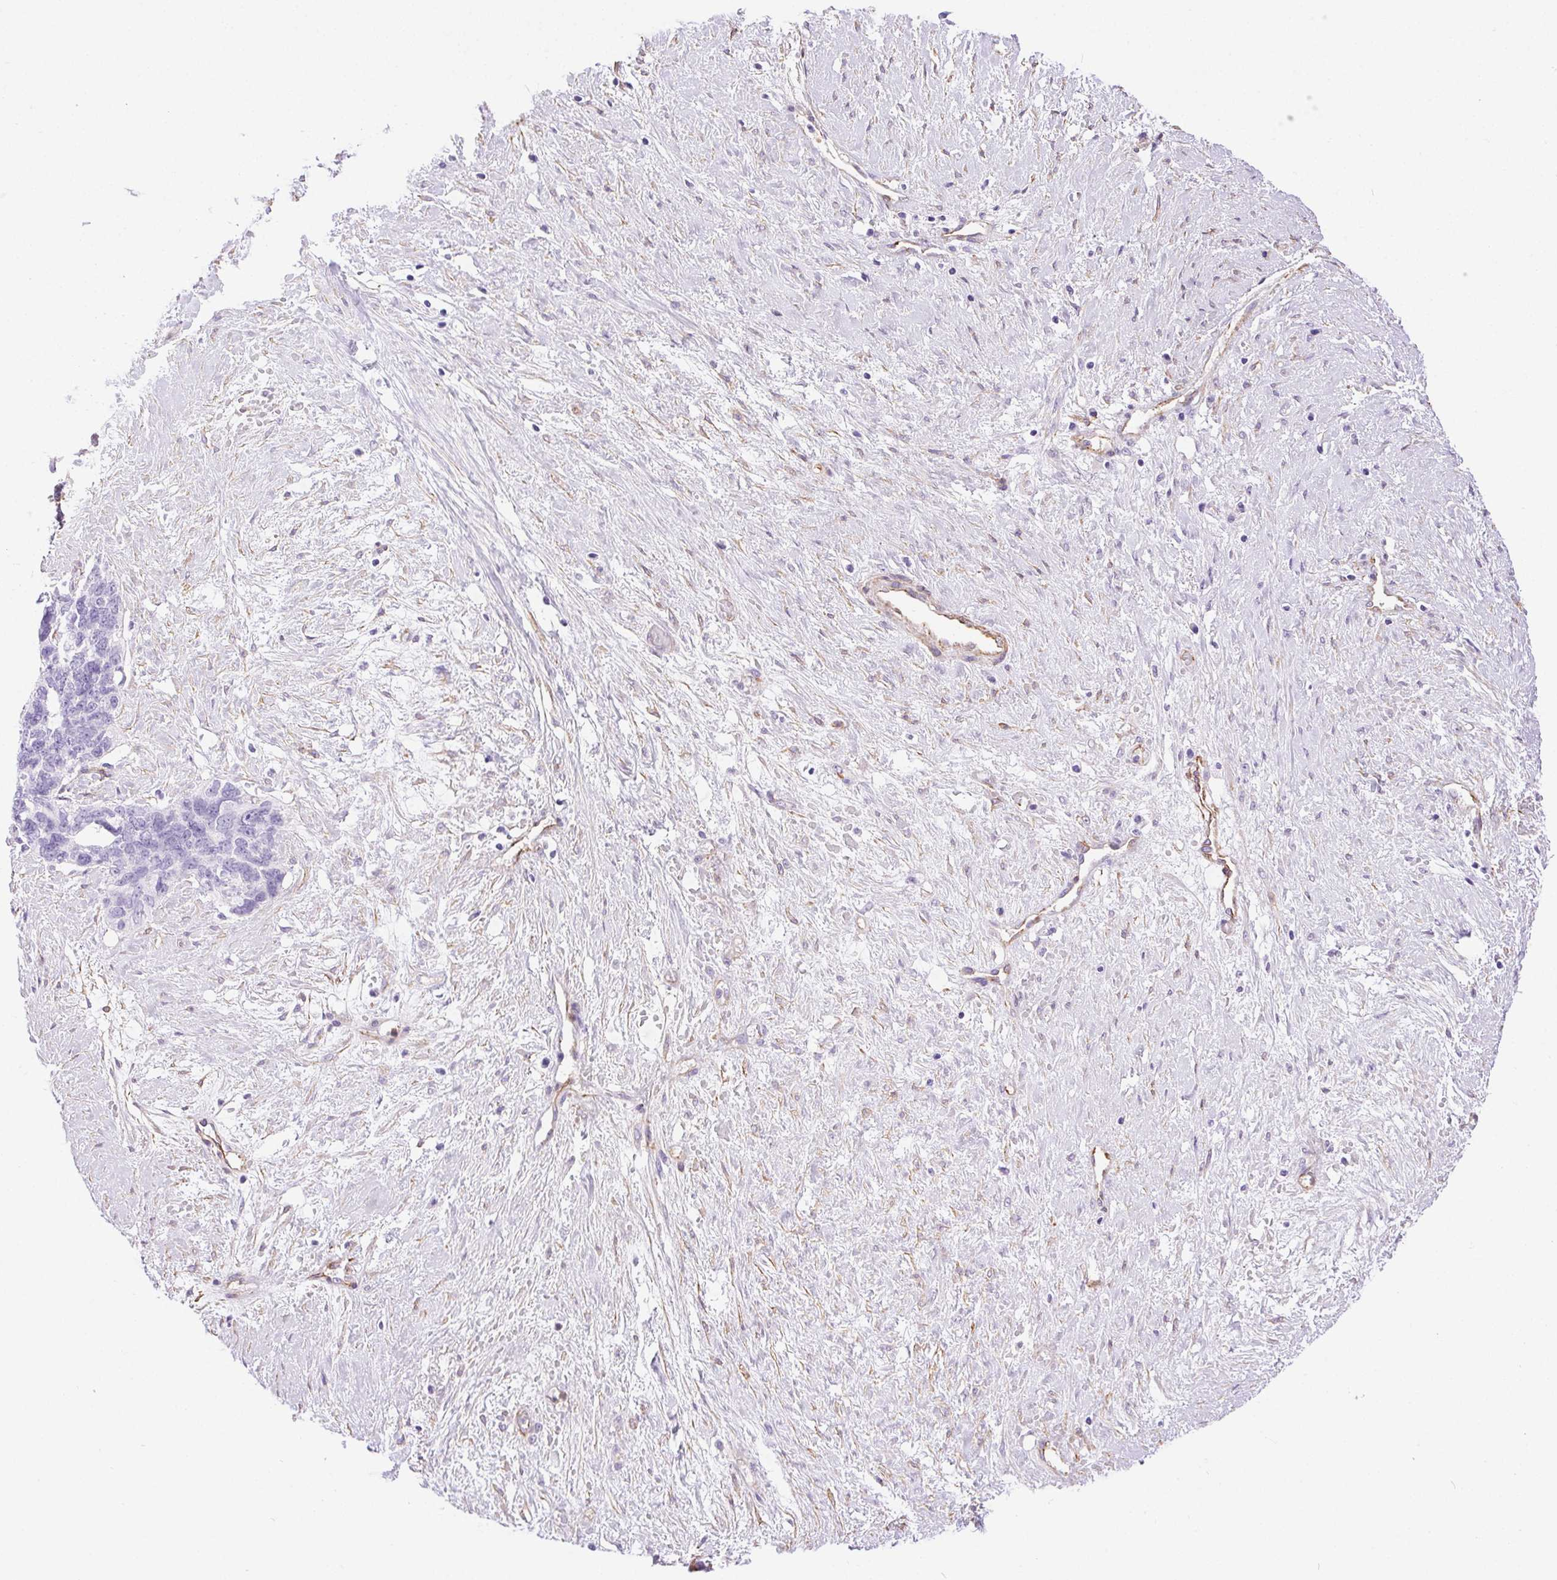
{"staining": {"intensity": "negative", "quantity": "none", "location": "none"}, "tissue": "ovarian cancer", "cell_type": "Tumor cells", "image_type": "cancer", "snomed": [{"axis": "morphology", "description": "Cystadenocarcinoma, serous, NOS"}, {"axis": "topography", "description": "Ovary"}], "caption": "High magnification brightfield microscopy of ovarian serous cystadenocarcinoma stained with DAB (3,3'-diaminobenzidine) (brown) and counterstained with hematoxylin (blue): tumor cells show no significant expression.", "gene": "SHCBP1L", "patient": {"sex": "female", "age": 69}}